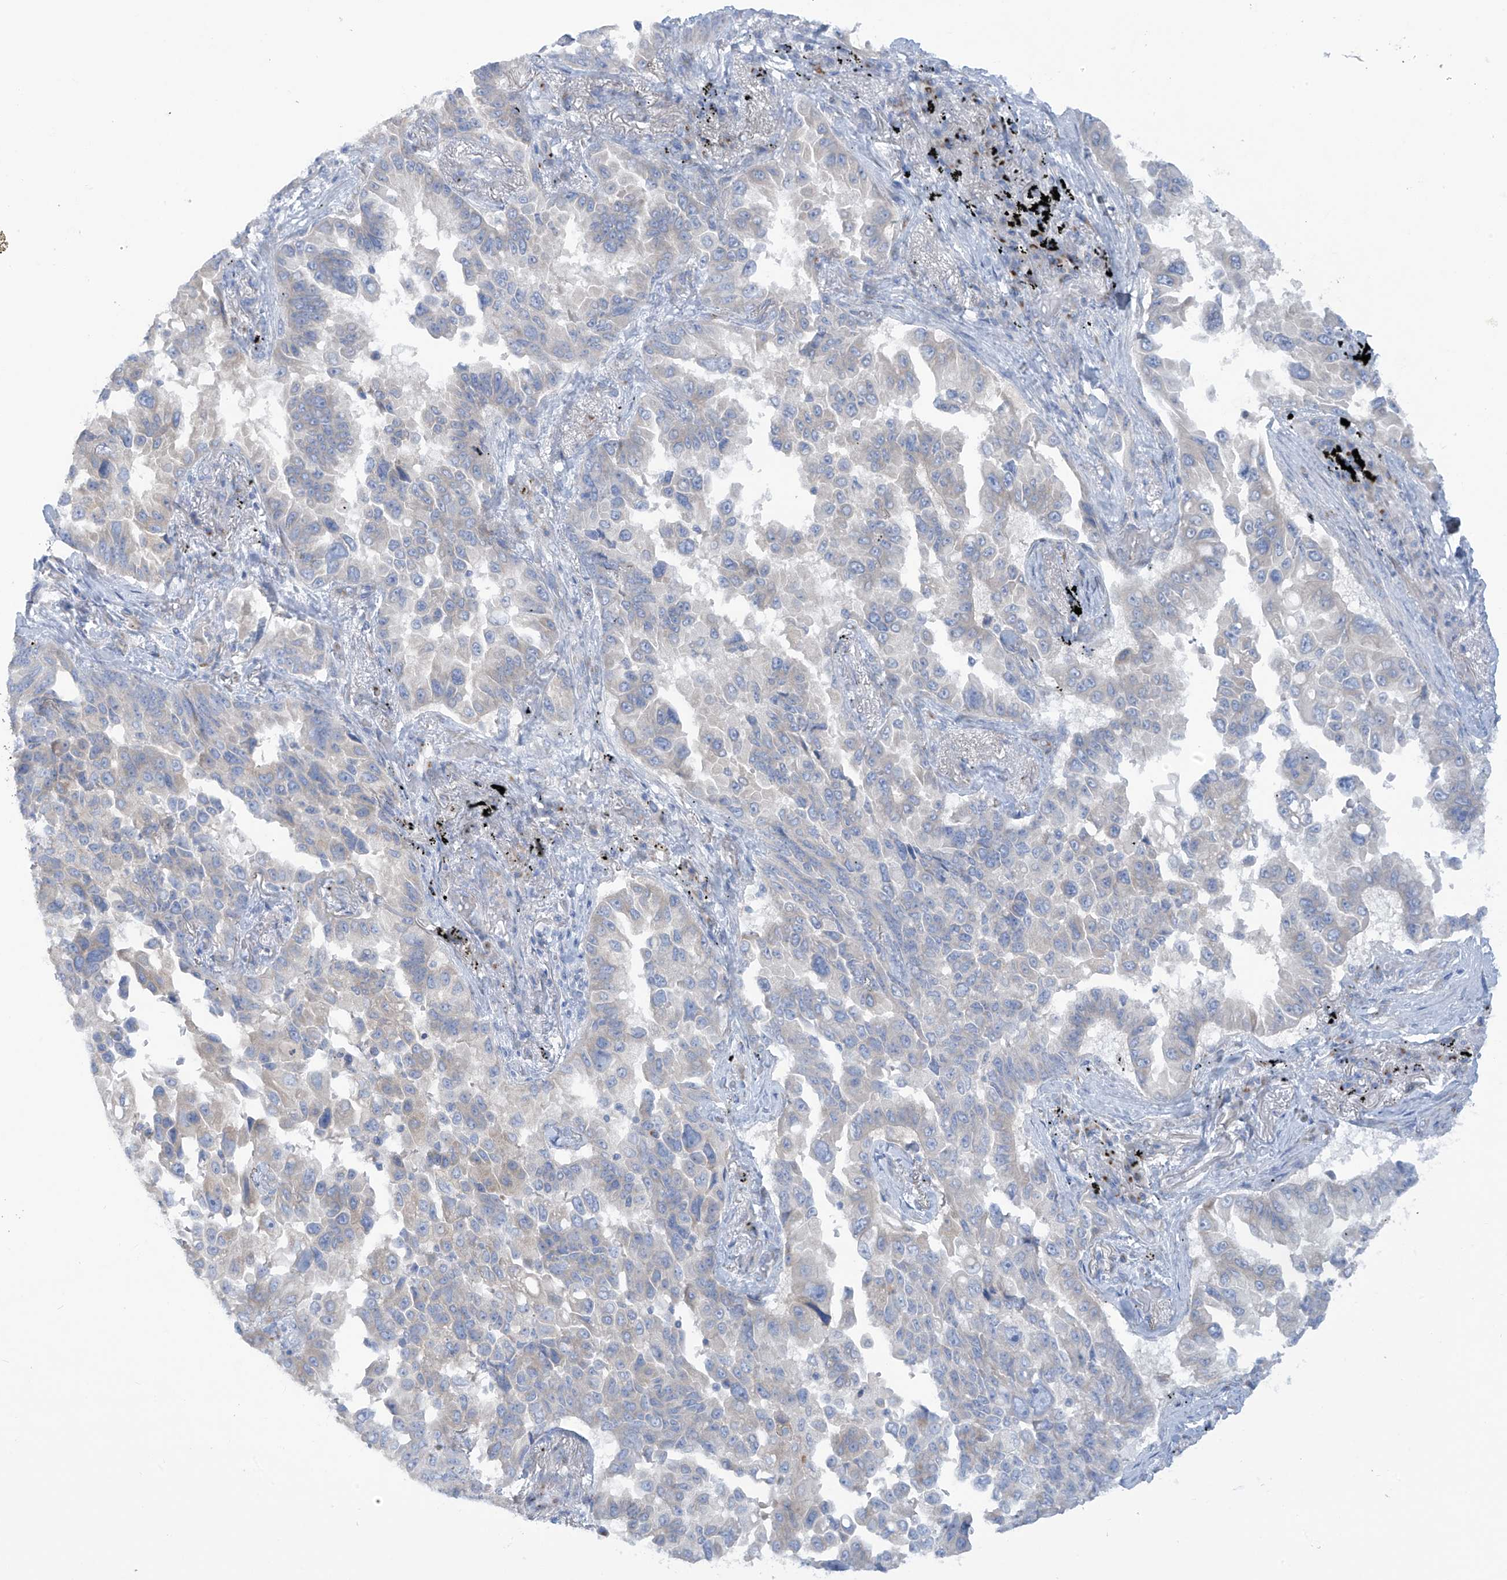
{"staining": {"intensity": "moderate", "quantity": "<25%", "location": "cytoplasmic/membranous"}, "tissue": "lung cancer", "cell_type": "Tumor cells", "image_type": "cancer", "snomed": [{"axis": "morphology", "description": "Adenocarcinoma, NOS"}, {"axis": "topography", "description": "Lung"}], "caption": "Immunohistochemical staining of adenocarcinoma (lung) exhibits low levels of moderate cytoplasmic/membranous positivity in about <25% of tumor cells.", "gene": "TRMT2B", "patient": {"sex": "female", "age": 67}}